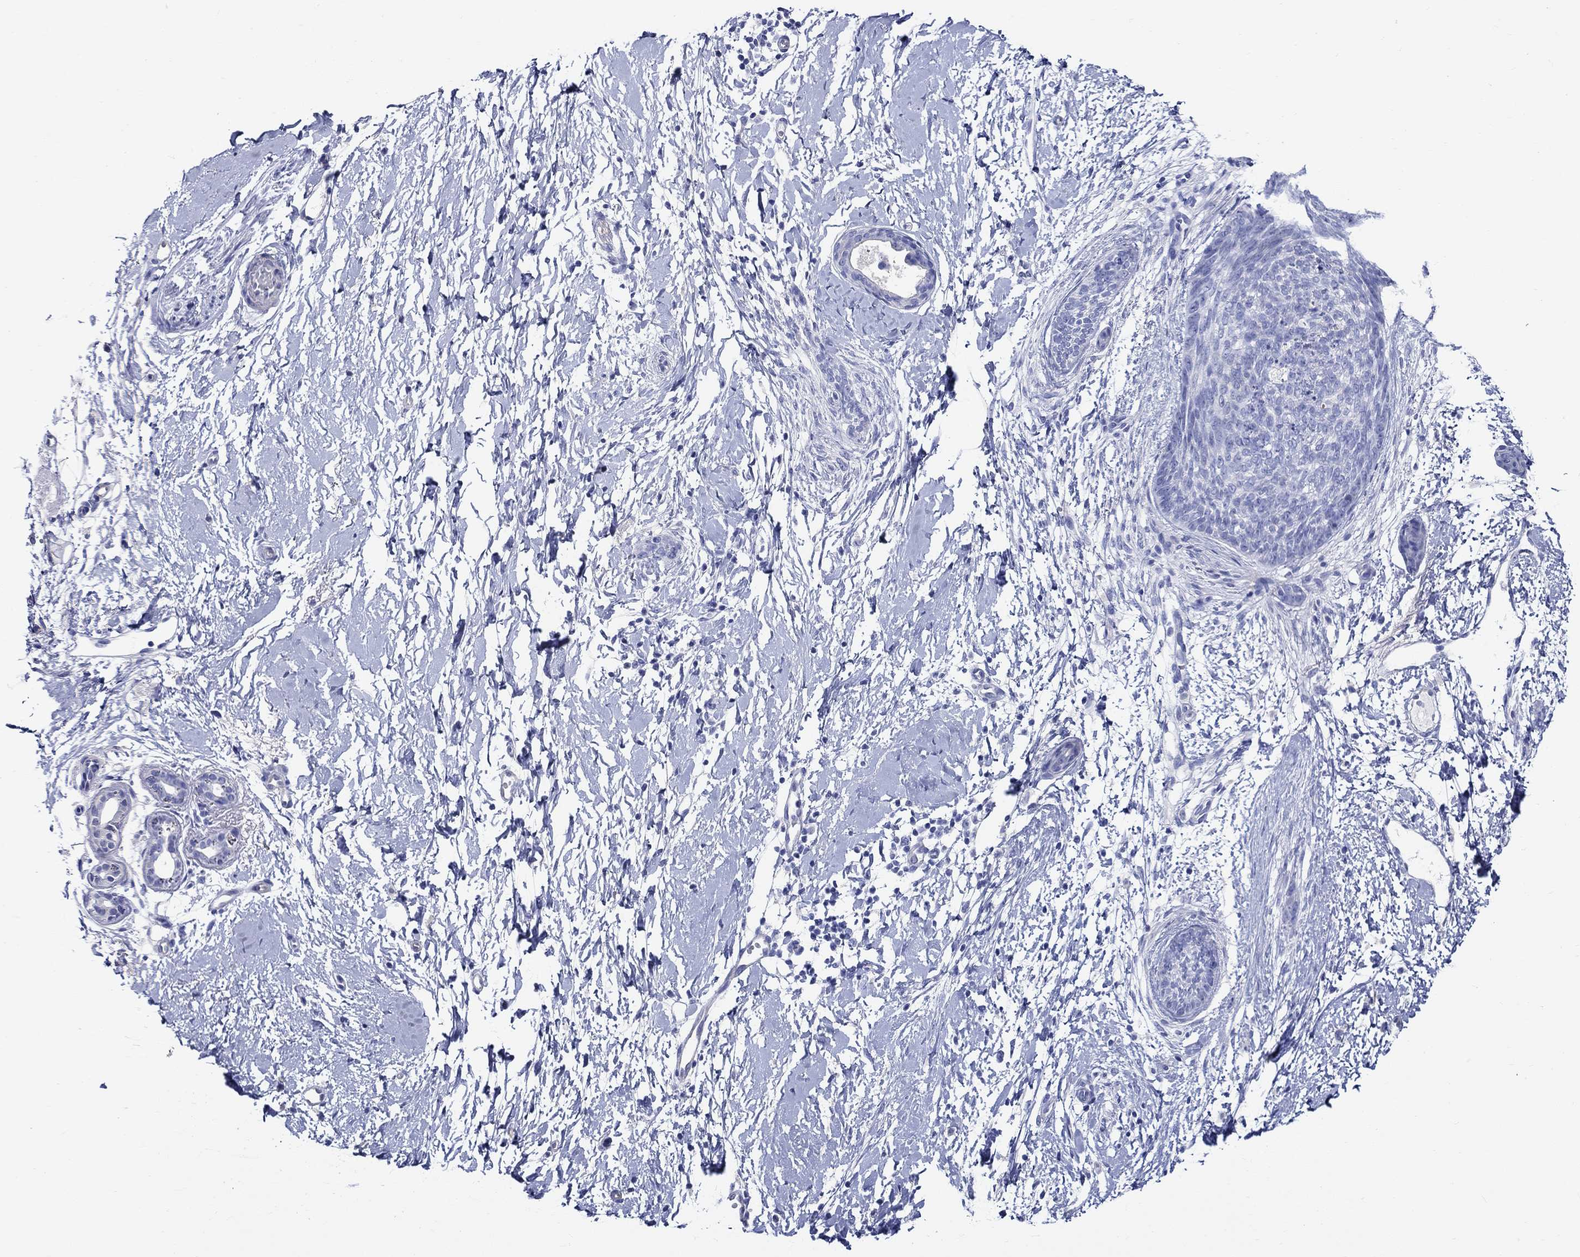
{"staining": {"intensity": "negative", "quantity": "none", "location": "none"}, "tissue": "skin cancer", "cell_type": "Tumor cells", "image_type": "cancer", "snomed": [{"axis": "morphology", "description": "Normal tissue, NOS"}, {"axis": "morphology", "description": "Basal cell carcinoma"}, {"axis": "topography", "description": "Skin"}], "caption": "Protein analysis of skin basal cell carcinoma demonstrates no significant positivity in tumor cells.", "gene": "CRYGS", "patient": {"sex": "male", "age": 84}}